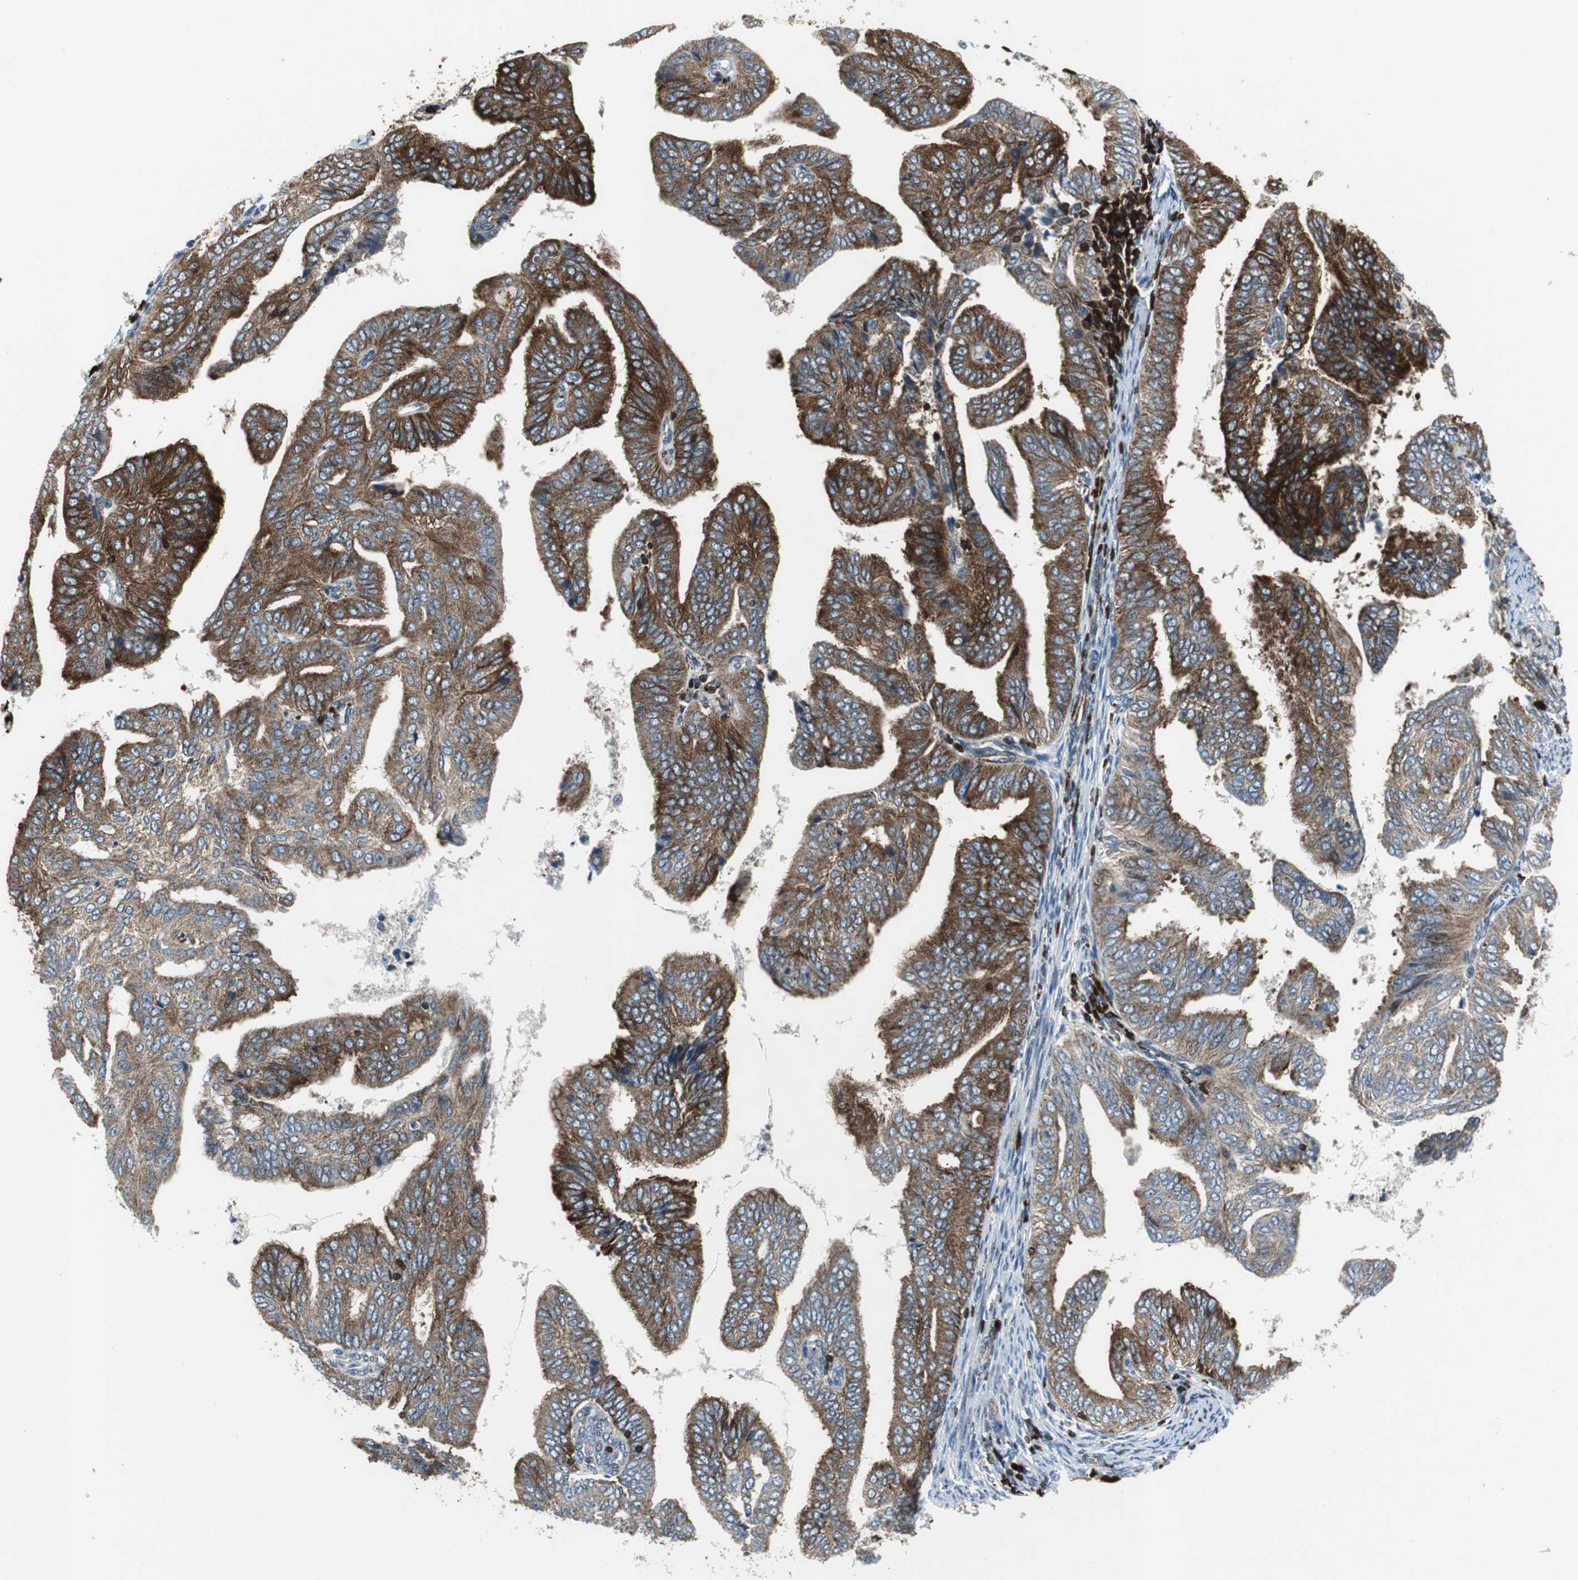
{"staining": {"intensity": "strong", "quantity": ">75%", "location": "cytoplasmic/membranous"}, "tissue": "endometrial cancer", "cell_type": "Tumor cells", "image_type": "cancer", "snomed": [{"axis": "morphology", "description": "Adenocarcinoma, NOS"}, {"axis": "topography", "description": "Endometrium"}], "caption": "A brown stain labels strong cytoplasmic/membranous staining of a protein in endometrial cancer (adenocarcinoma) tumor cells. The protein of interest is stained brown, and the nuclei are stained in blue (DAB IHC with brightfield microscopy, high magnification).", "gene": "TUBA4A", "patient": {"sex": "female", "age": 58}}